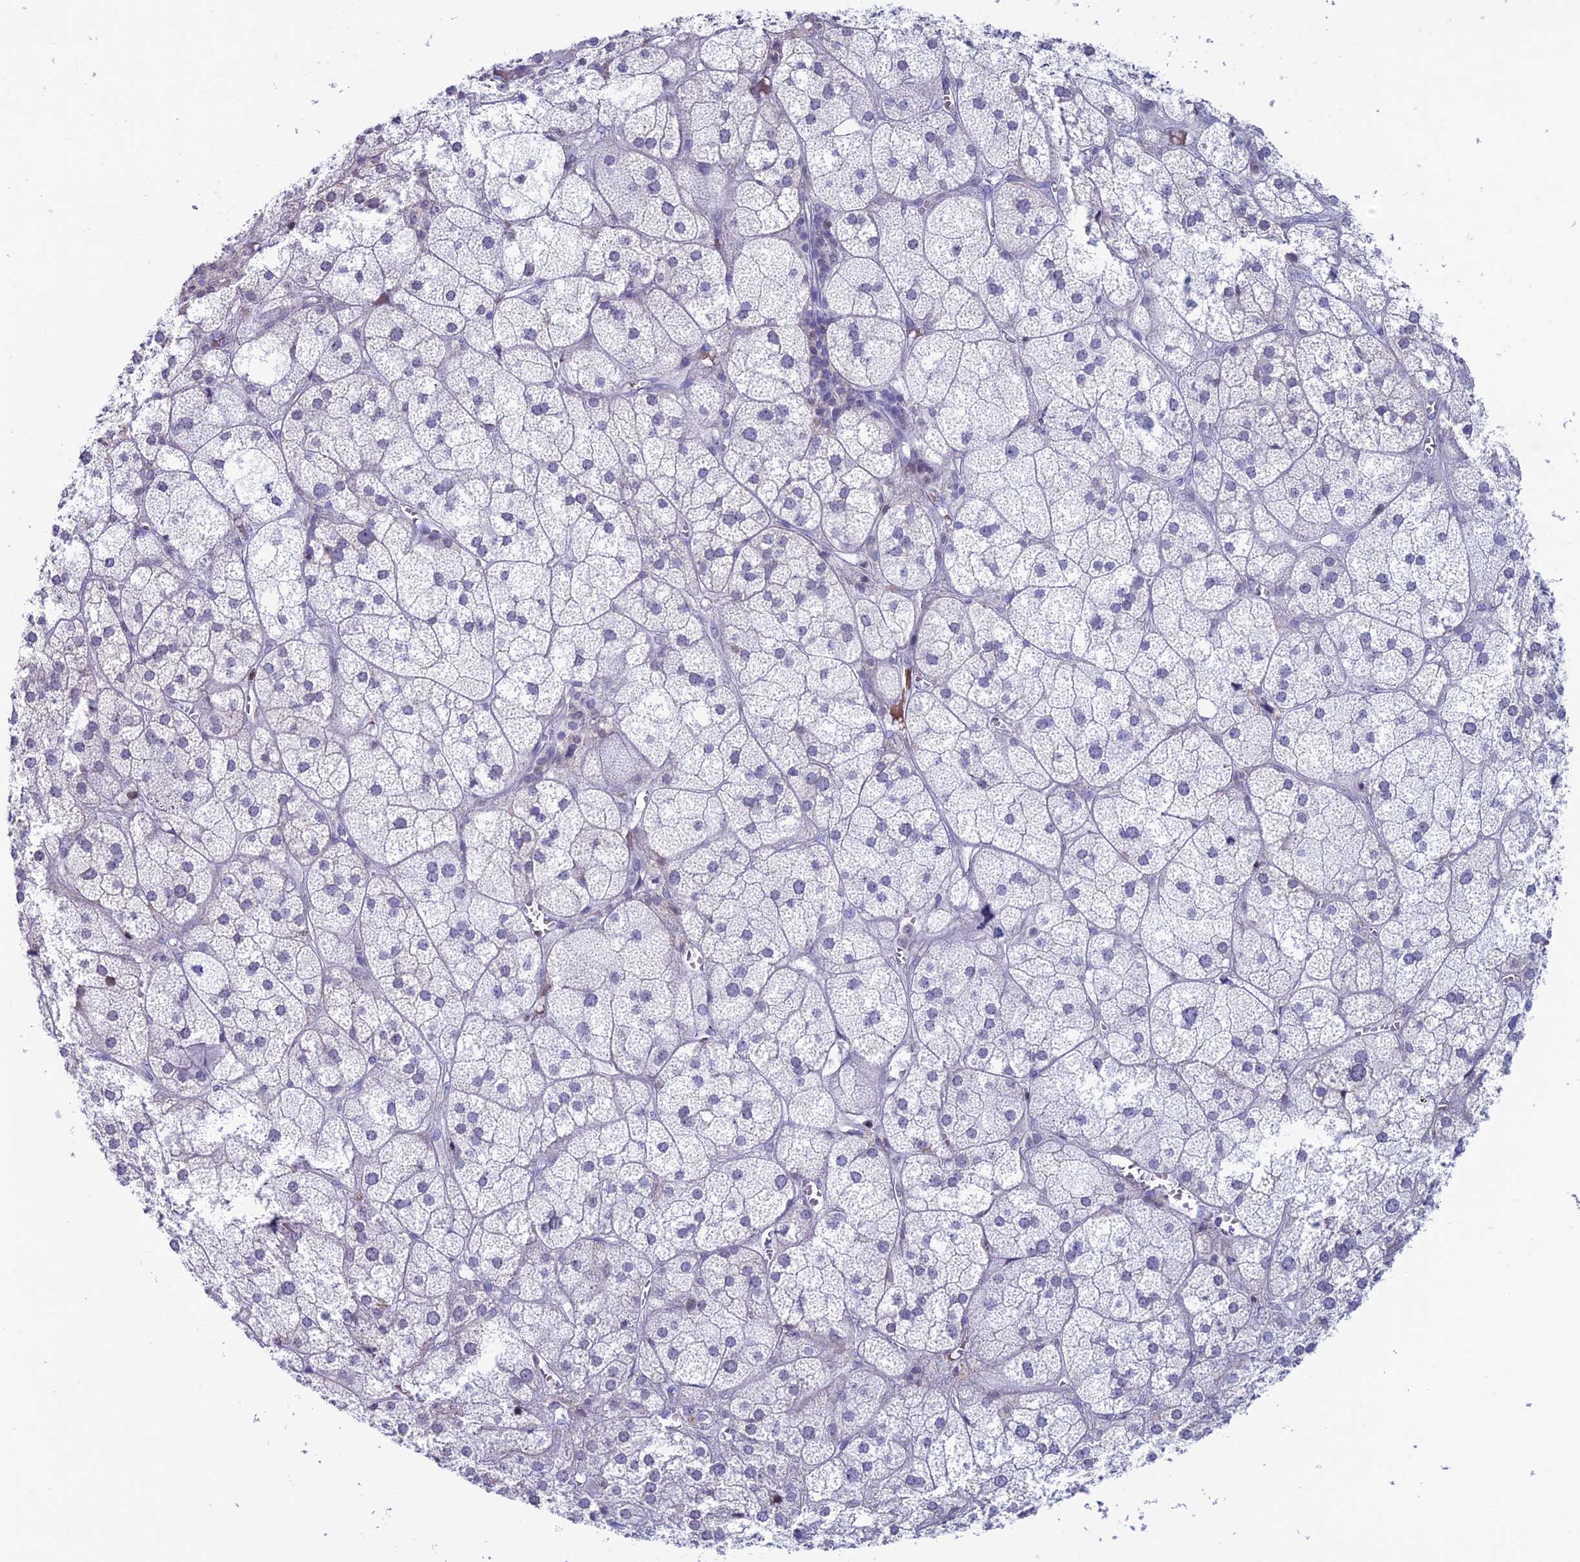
{"staining": {"intensity": "negative", "quantity": "none", "location": "none"}, "tissue": "adrenal gland", "cell_type": "Glandular cells", "image_type": "normal", "snomed": [{"axis": "morphology", "description": "Normal tissue, NOS"}, {"axis": "topography", "description": "Adrenal gland"}], "caption": "This is a histopathology image of IHC staining of normal adrenal gland, which shows no expression in glandular cells.", "gene": "CERS6", "patient": {"sex": "female", "age": 61}}